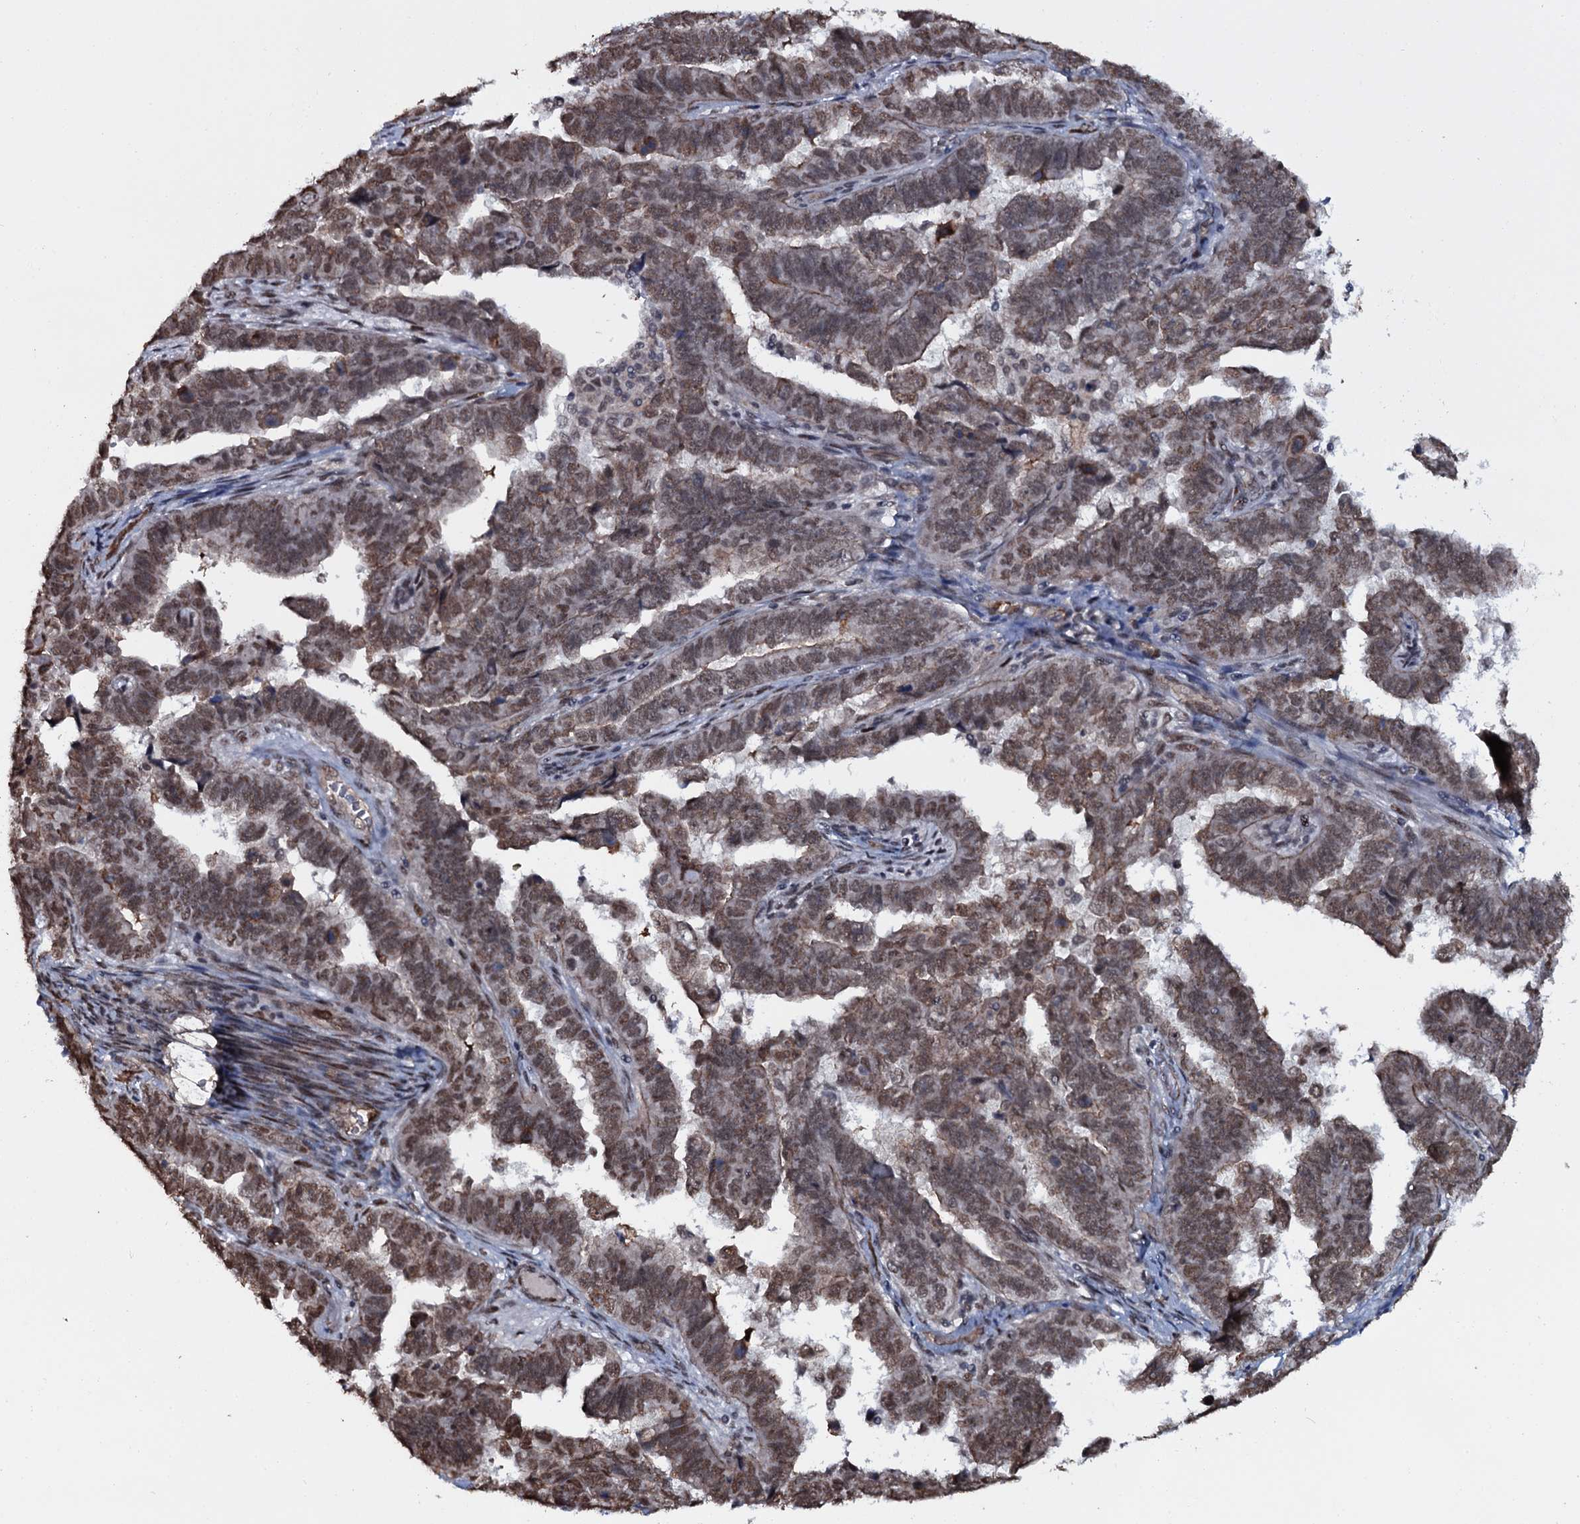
{"staining": {"intensity": "moderate", "quantity": ">75%", "location": "nuclear"}, "tissue": "endometrial cancer", "cell_type": "Tumor cells", "image_type": "cancer", "snomed": [{"axis": "morphology", "description": "Adenocarcinoma, NOS"}, {"axis": "topography", "description": "Endometrium"}], "caption": "Immunohistochemistry staining of endometrial cancer (adenocarcinoma), which demonstrates medium levels of moderate nuclear positivity in about >75% of tumor cells indicating moderate nuclear protein positivity. The staining was performed using DAB (3,3'-diaminobenzidine) (brown) for protein detection and nuclei were counterstained in hematoxylin (blue).", "gene": "SH2D4B", "patient": {"sex": "female", "age": 75}}